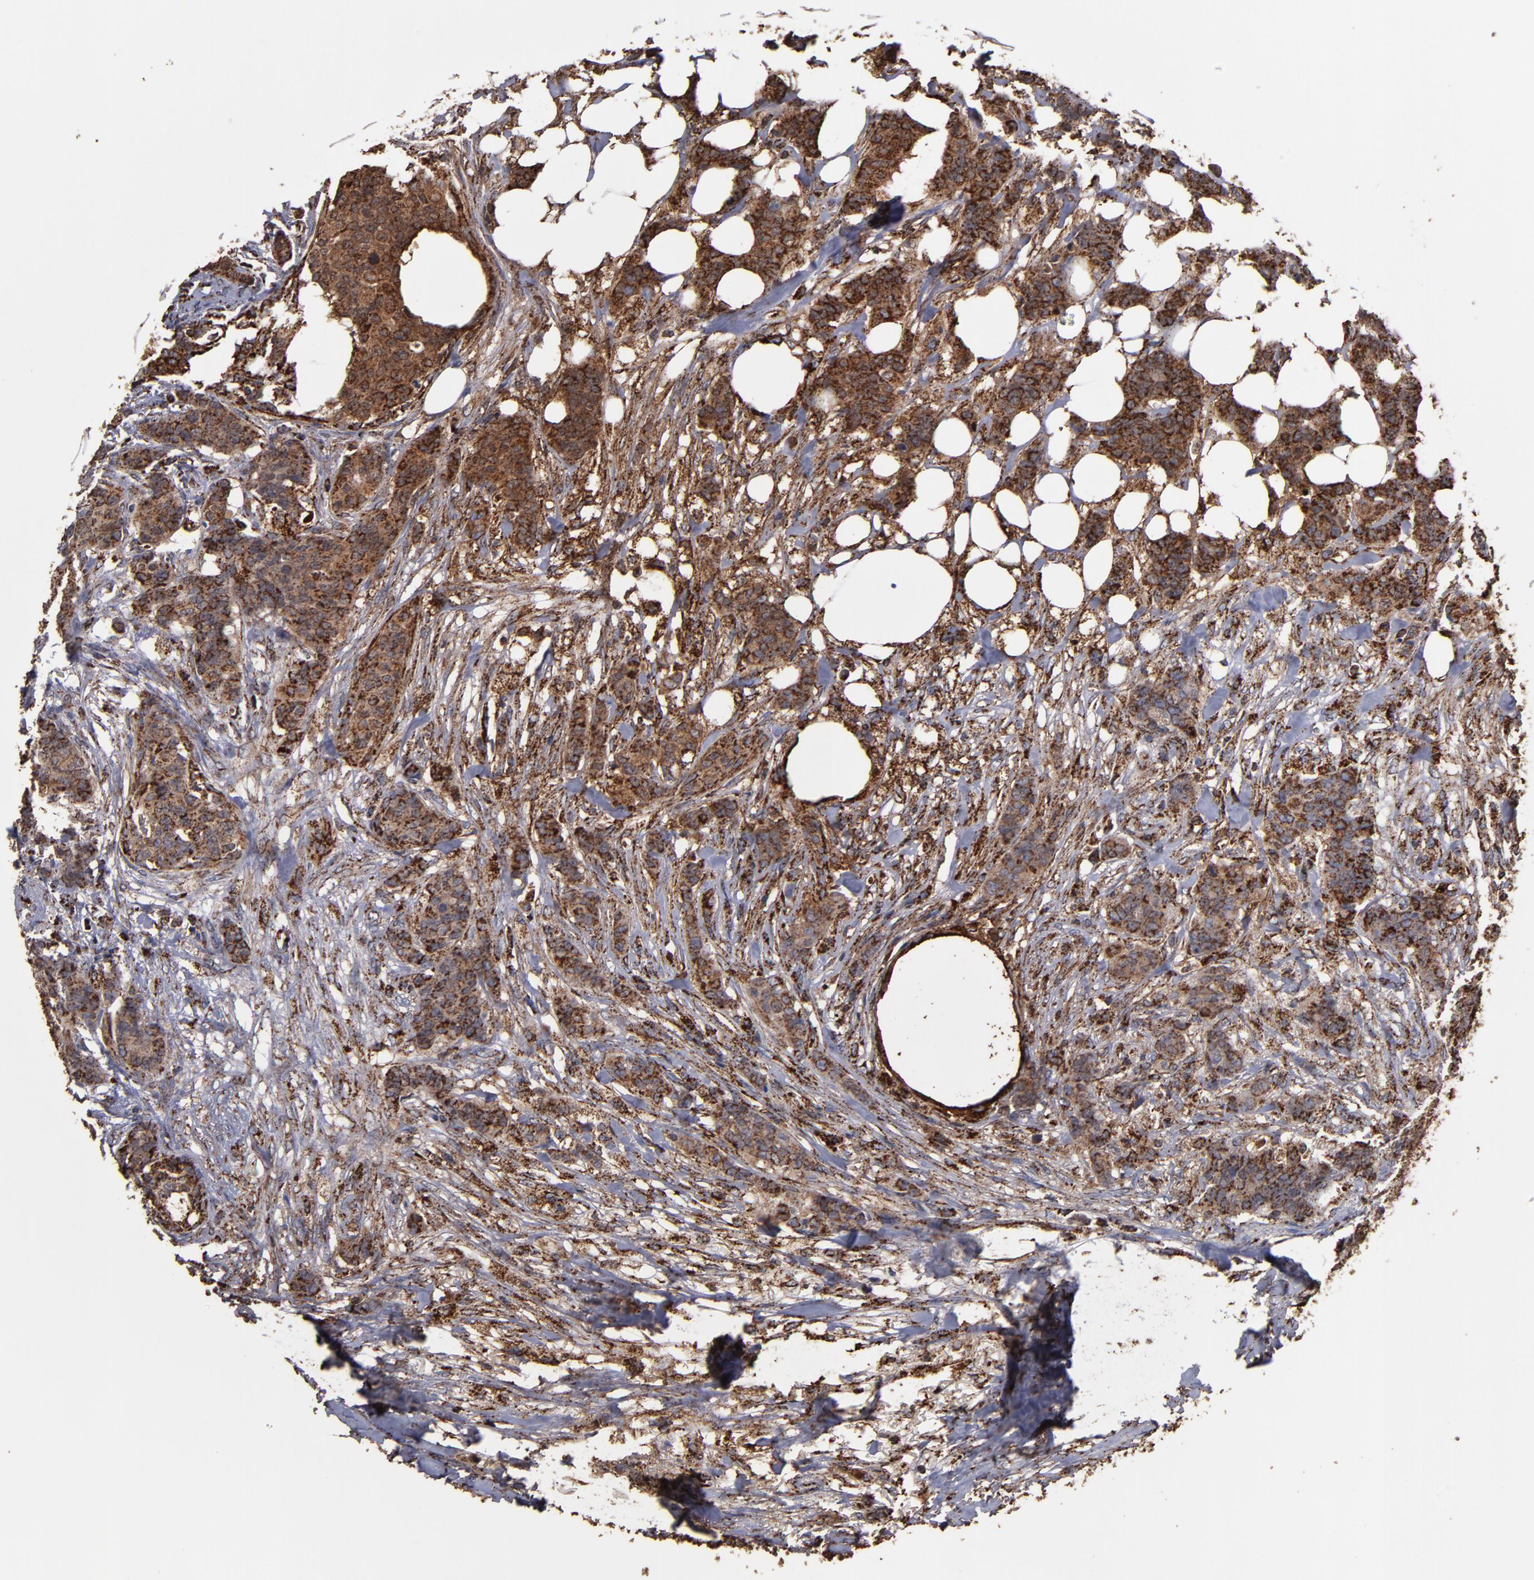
{"staining": {"intensity": "strong", "quantity": ">75%", "location": "cytoplasmic/membranous"}, "tissue": "breast cancer", "cell_type": "Tumor cells", "image_type": "cancer", "snomed": [{"axis": "morphology", "description": "Duct carcinoma"}, {"axis": "topography", "description": "Breast"}], "caption": "An image of human breast cancer stained for a protein shows strong cytoplasmic/membranous brown staining in tumor cells.", "gene": "SOD2", "patient": {"sex": "female", "age": 40}}